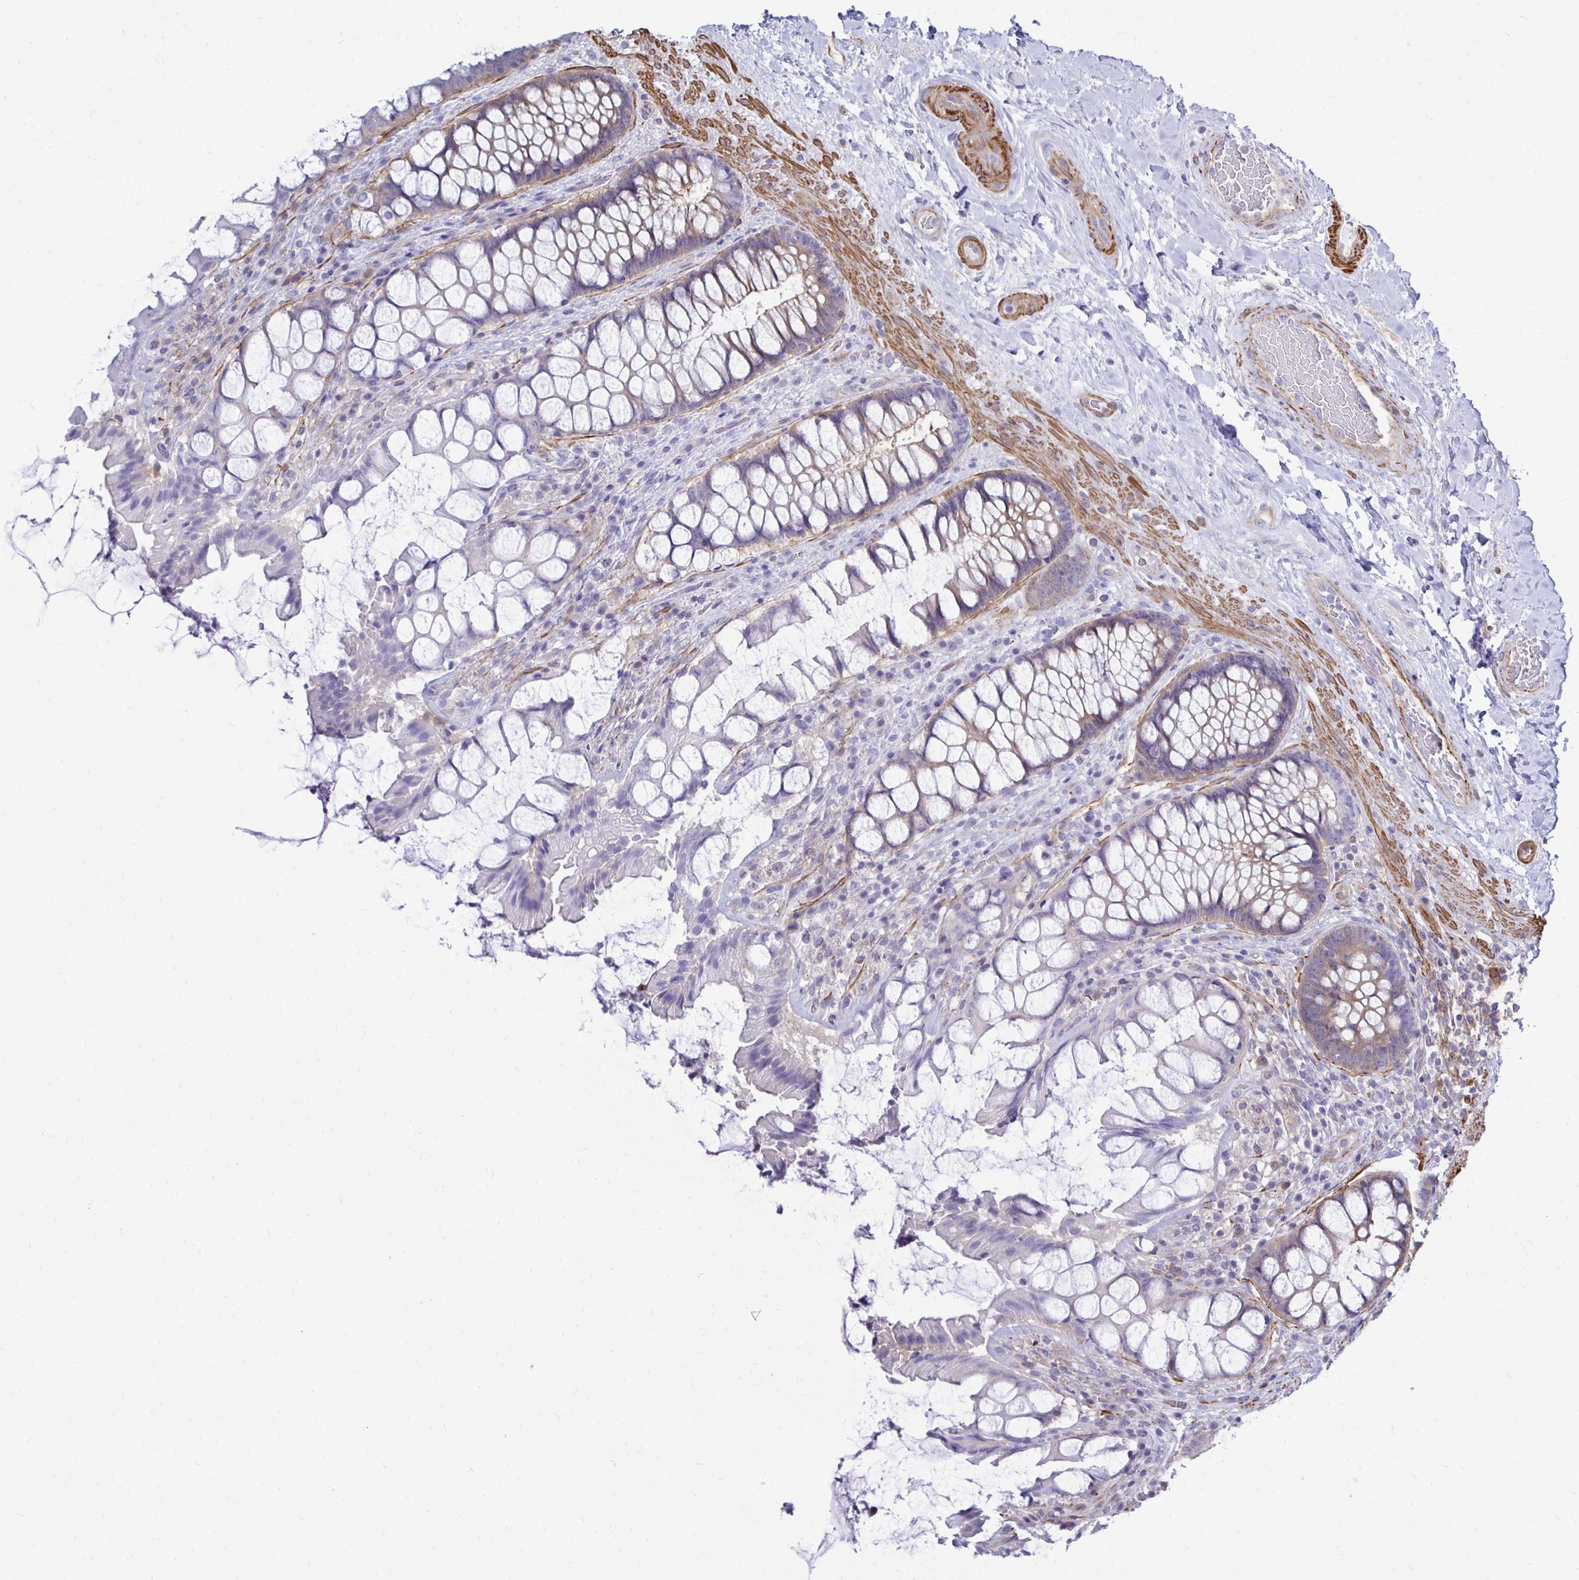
{"staining": {"intensity": "weak", "quantity": "25%-75%", "location": "cytoplasmic/membranous"}, "tissue": "rectum", "cell_type": "Glandular cells", "image_type": "normal", "snomed": [{"axis": "morphology", "description": "Normal tissue, NOS"}, {"axis": "topography", "description": "Rectum"}], "caption": "A brown stain labels weak cytoplasmic/membranous staining of a protein in glandular cells of benign human rectum.", "gene": "CTPS1", "patient": {"sex": "female", "age": 58}}